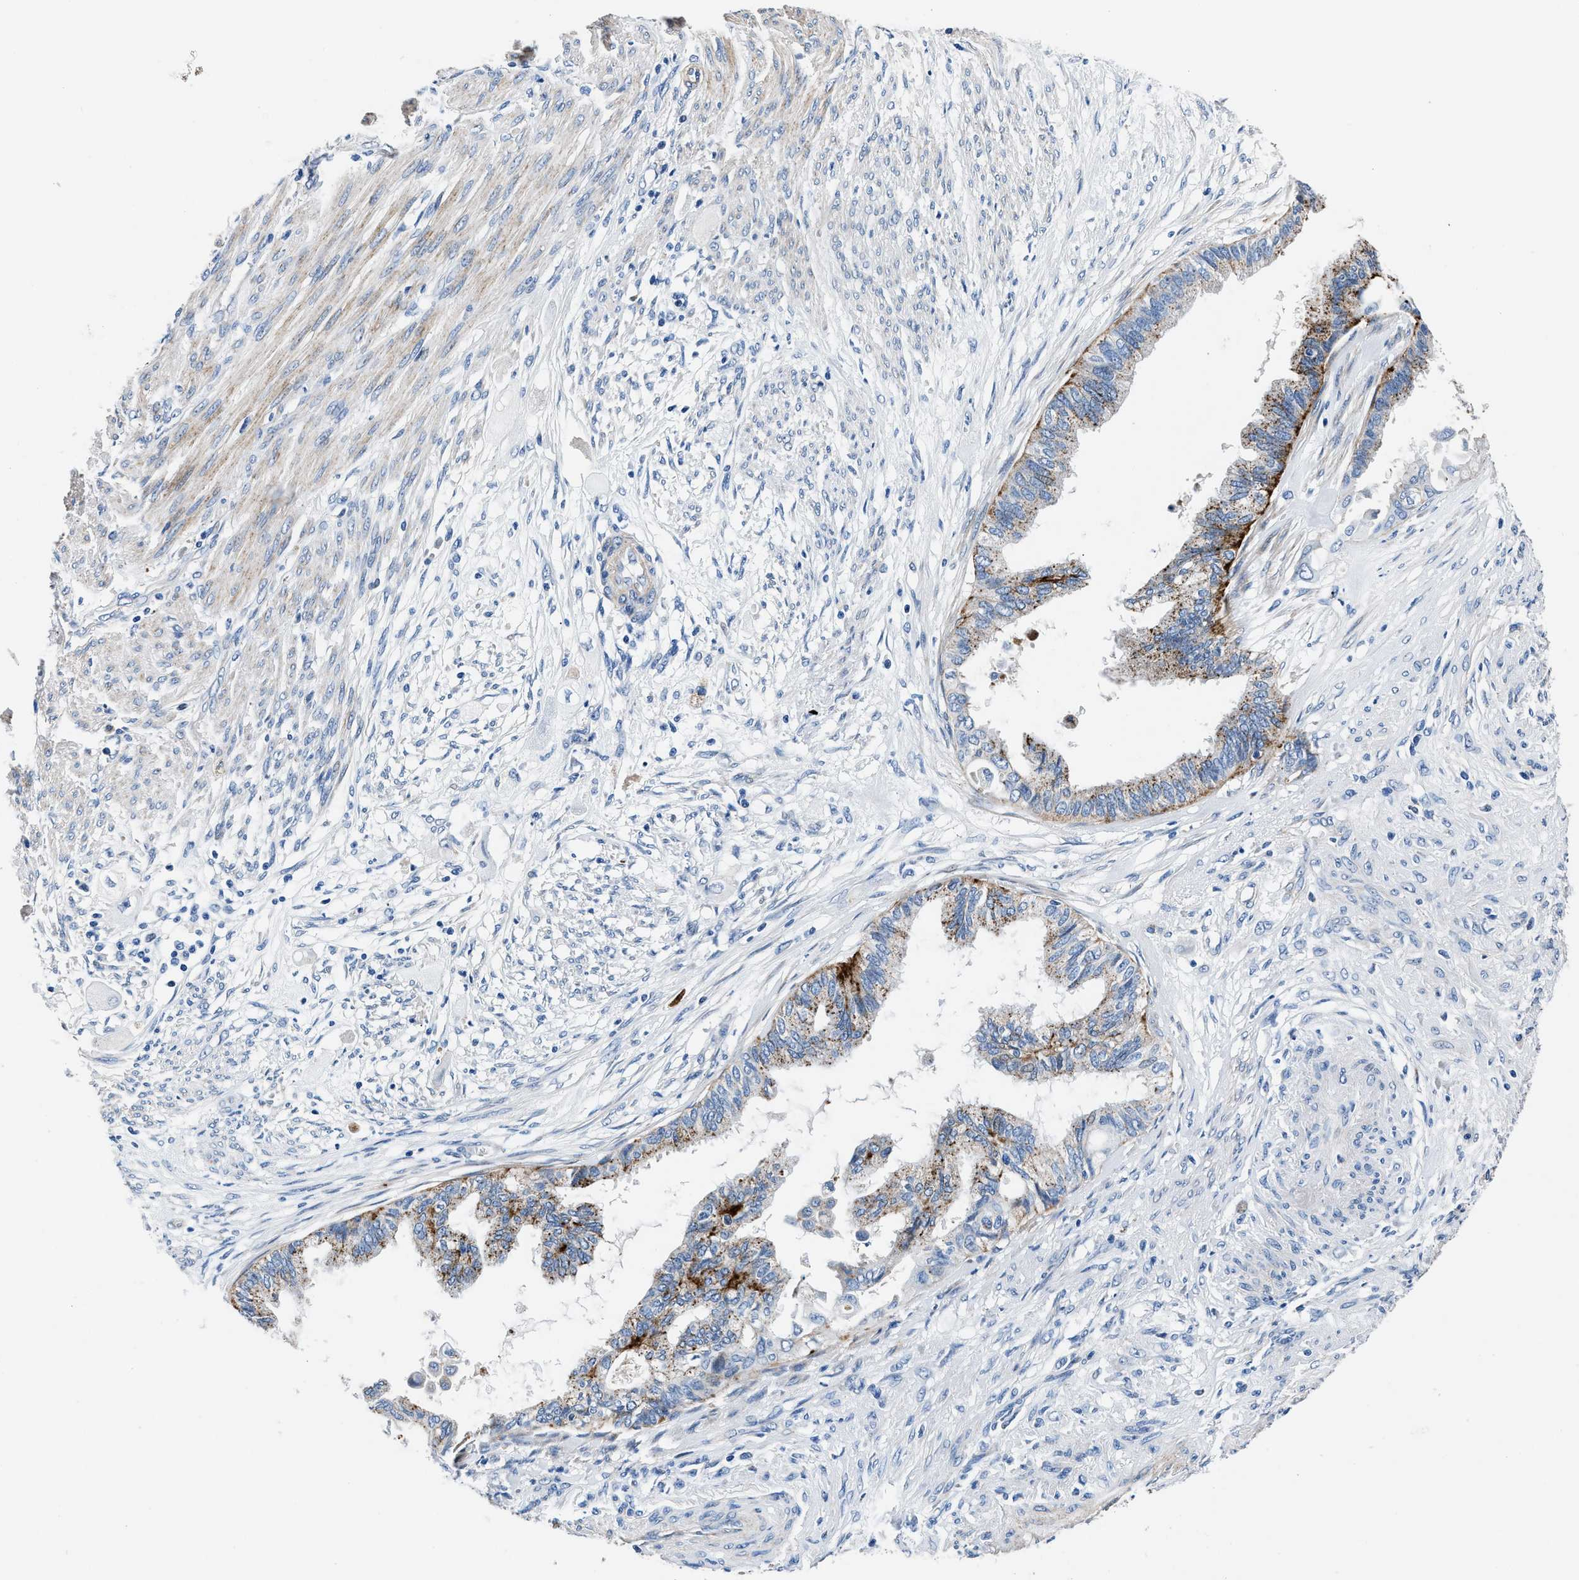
{"staining": {"intensity": "moderate", "quantity": ">75%", "location": "cytoplasmic/membranous"}, "tissue": "cervical cancer", "cell_type": "Tumor cells", "image_type": "cancer", "snomed": [{"axis": "morphology", "description": "Normal tissue, NOS"}, {"axis": "morphology", "description": "Adenocarcinoma, NOS"}, {"axis": "topography", "description": "Cervix"}, {"axis": "topography", "description": "Endometrium"}], "caption": "Immunohistochemistry (IHC) (DAB (3,3'-diaminobenzidine)) staining of adenocarcinoma (cervical) displays moderate cytoplasmic/membranous protein expression in approximately >75% of tumor cells. The protein is shown in brown color, while the nuclei are stained blue.", "gene": "DAG1", "patient": {"sex": "female", "age": 86}}